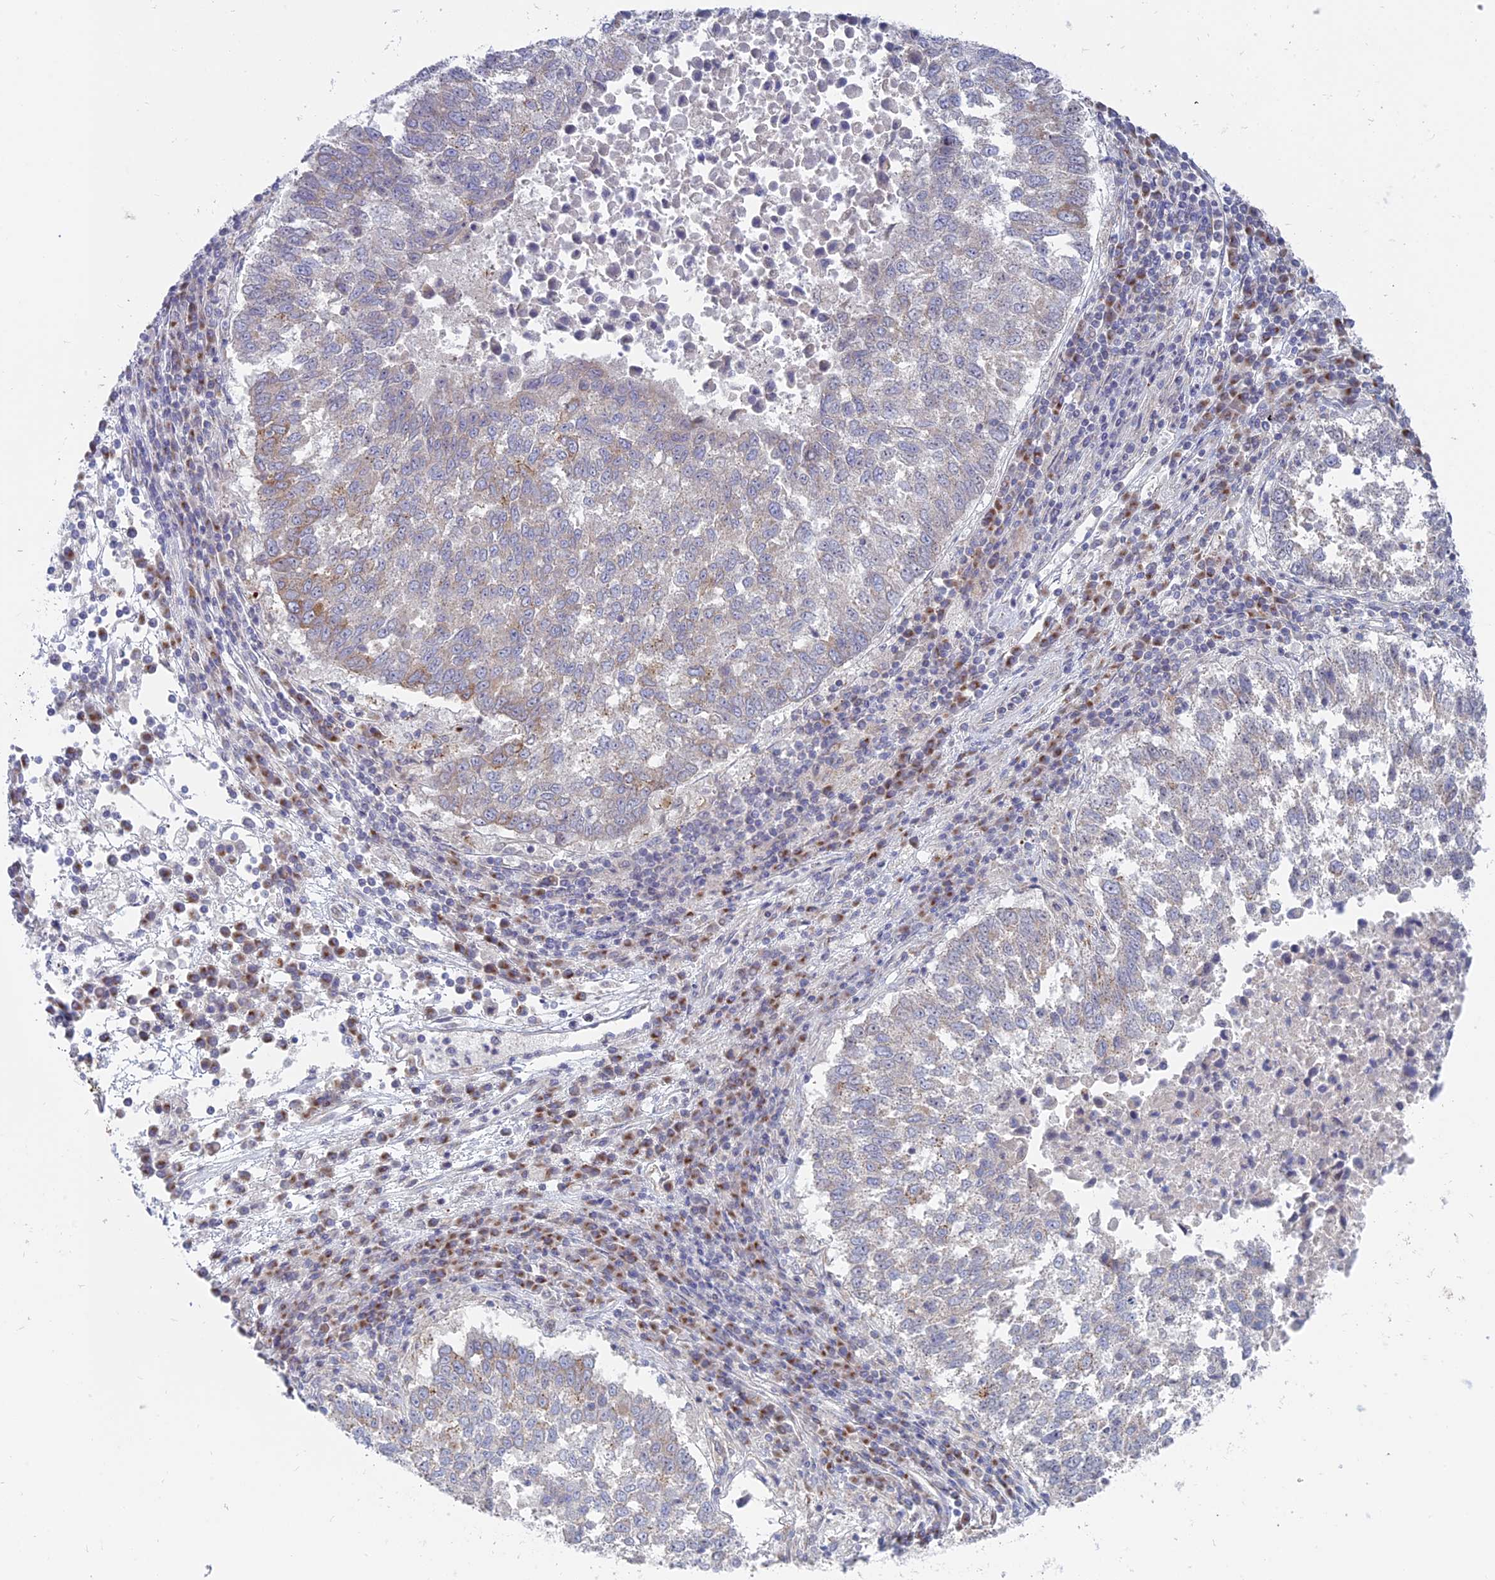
{"staining": {"intensity": "moderate", "quantity": "<25%", "location": "cytoplasmic/membranous"}, "tissue": "lung cancer", "cell_type": "Tumor cells", "image_type": "cancer", "snomed": [{"axis": "morphology", "description": "Squamous cell carcinoma, NOS"}, {"axis": "topography", "description": "Lung"}], "caption": "Lung cancer stained with DAB IHC reveals low levels of moderate cytoplasmic/membranous expression in about <25% of tumor cells.", "gene": "TBC1D30", "patient": {"sex": "male", "age": 73}}